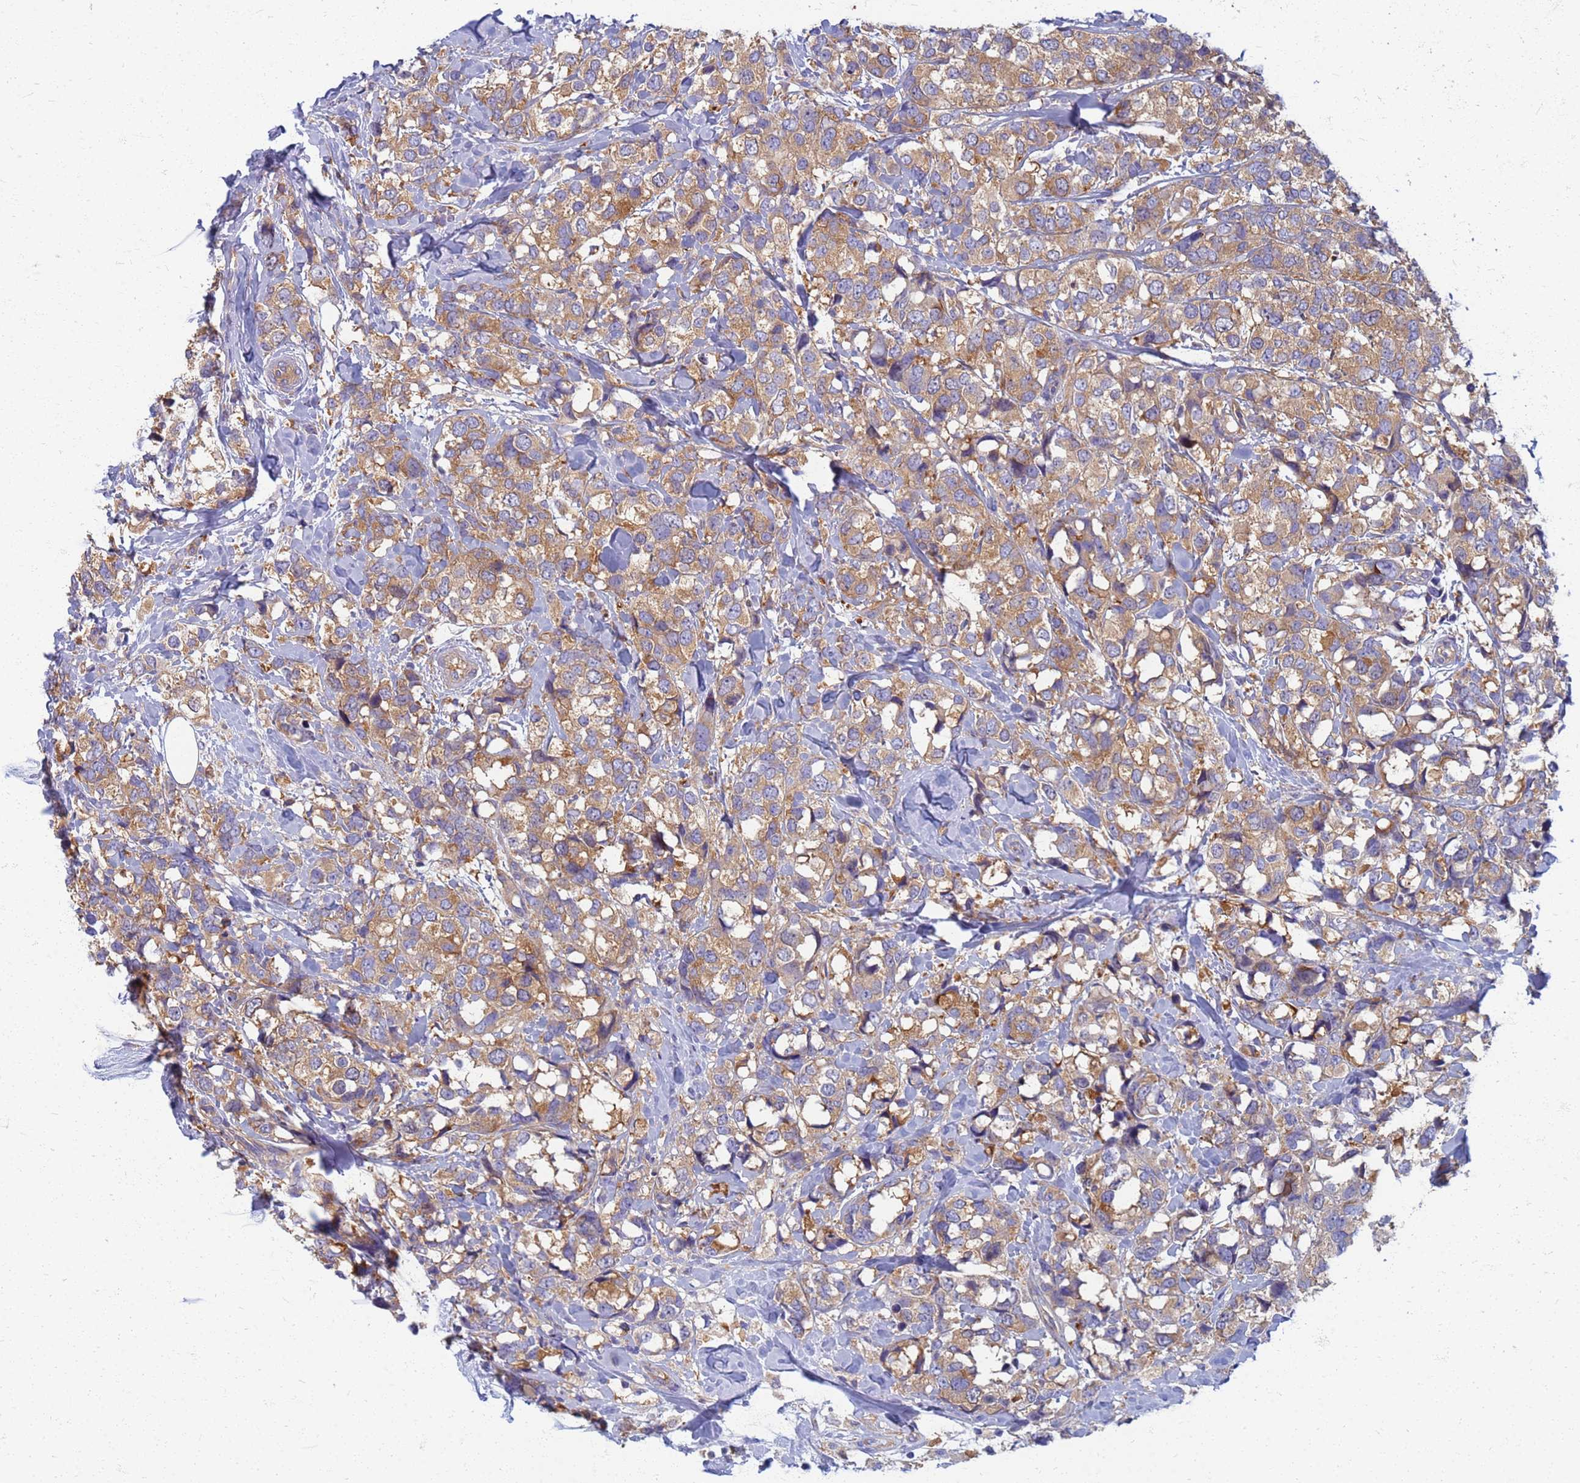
{"staining": {"intensity": "moderate", "quantity": ">75%", "location": "cytoplasmic/membranous"}, "tissue": "breast cancer", "cell_type": "Tumor cells", "image_type": "cancer", "snomed": [{"axis": "morphology", "description": "Lobular carcinoma"}, {"axis": "topography", "description": "Breast"}], "caption": "Immunohistochemistry of breast cancer reveals medium levels of moderate cytoplasmic/membranous expression in approximately >75% of tumor cells.", "gene": "EEA1", "patient": {"sex": "female", "age": 59}}